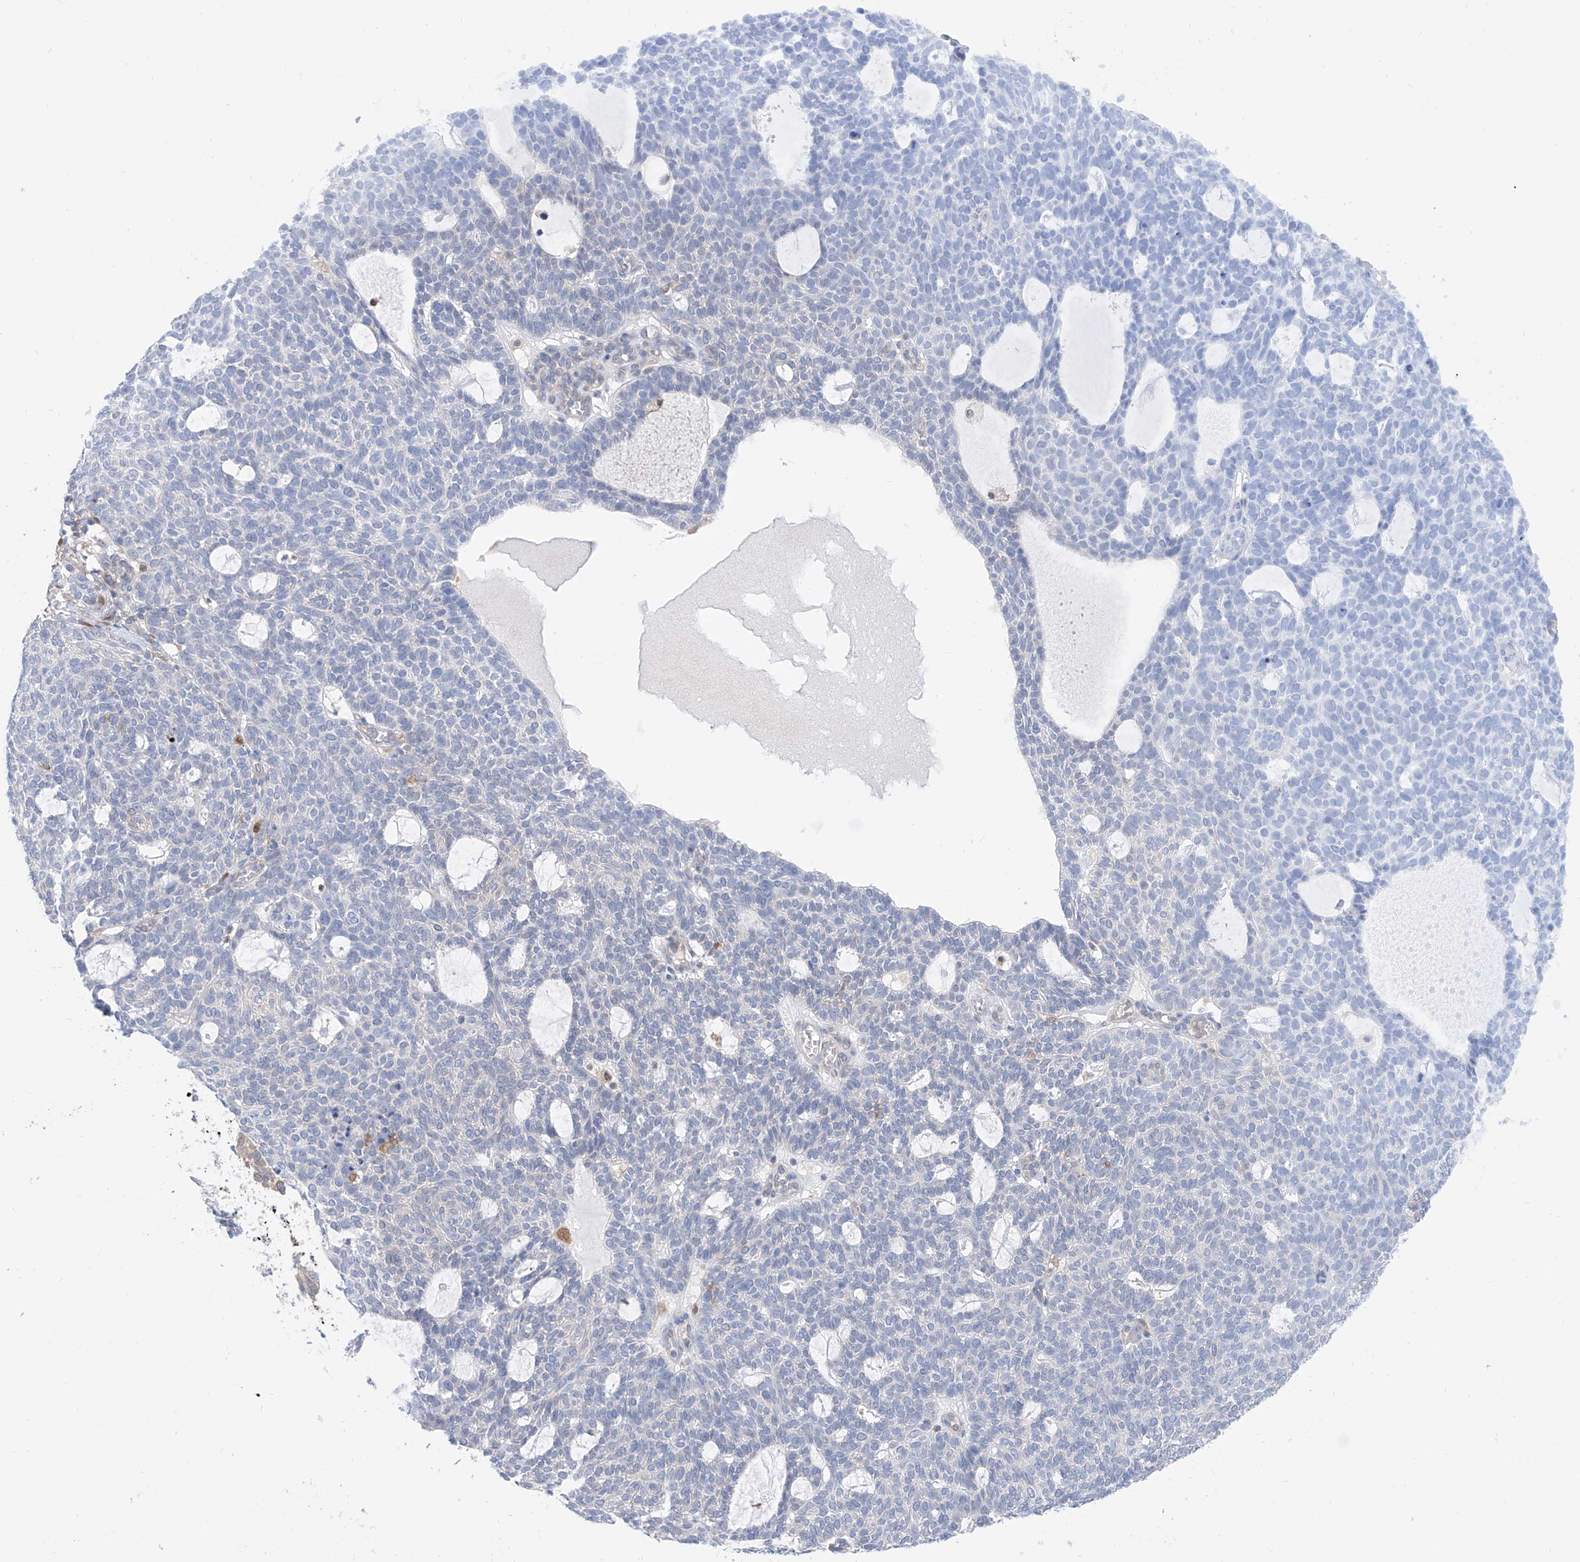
{"staining": {"intensity": "negative", "quantity": "none", "location": "none"}, "tissue": "skin cancer", "cell_type": "Tumor cells", "image_type": "cancer", "snomed": [{"axis": "morphology", "description": "Squamous cell carcinoma, NOS"}, {"axis": "topography", "description": "Skin"}], "caption": "This is a image of immunohistochemistry (IHC) staining of skin squamous cell carcinoma, which shows no staining in tumor cells.", "gene": "PDXK", "patient": {"sex": "female", "age": 90}}